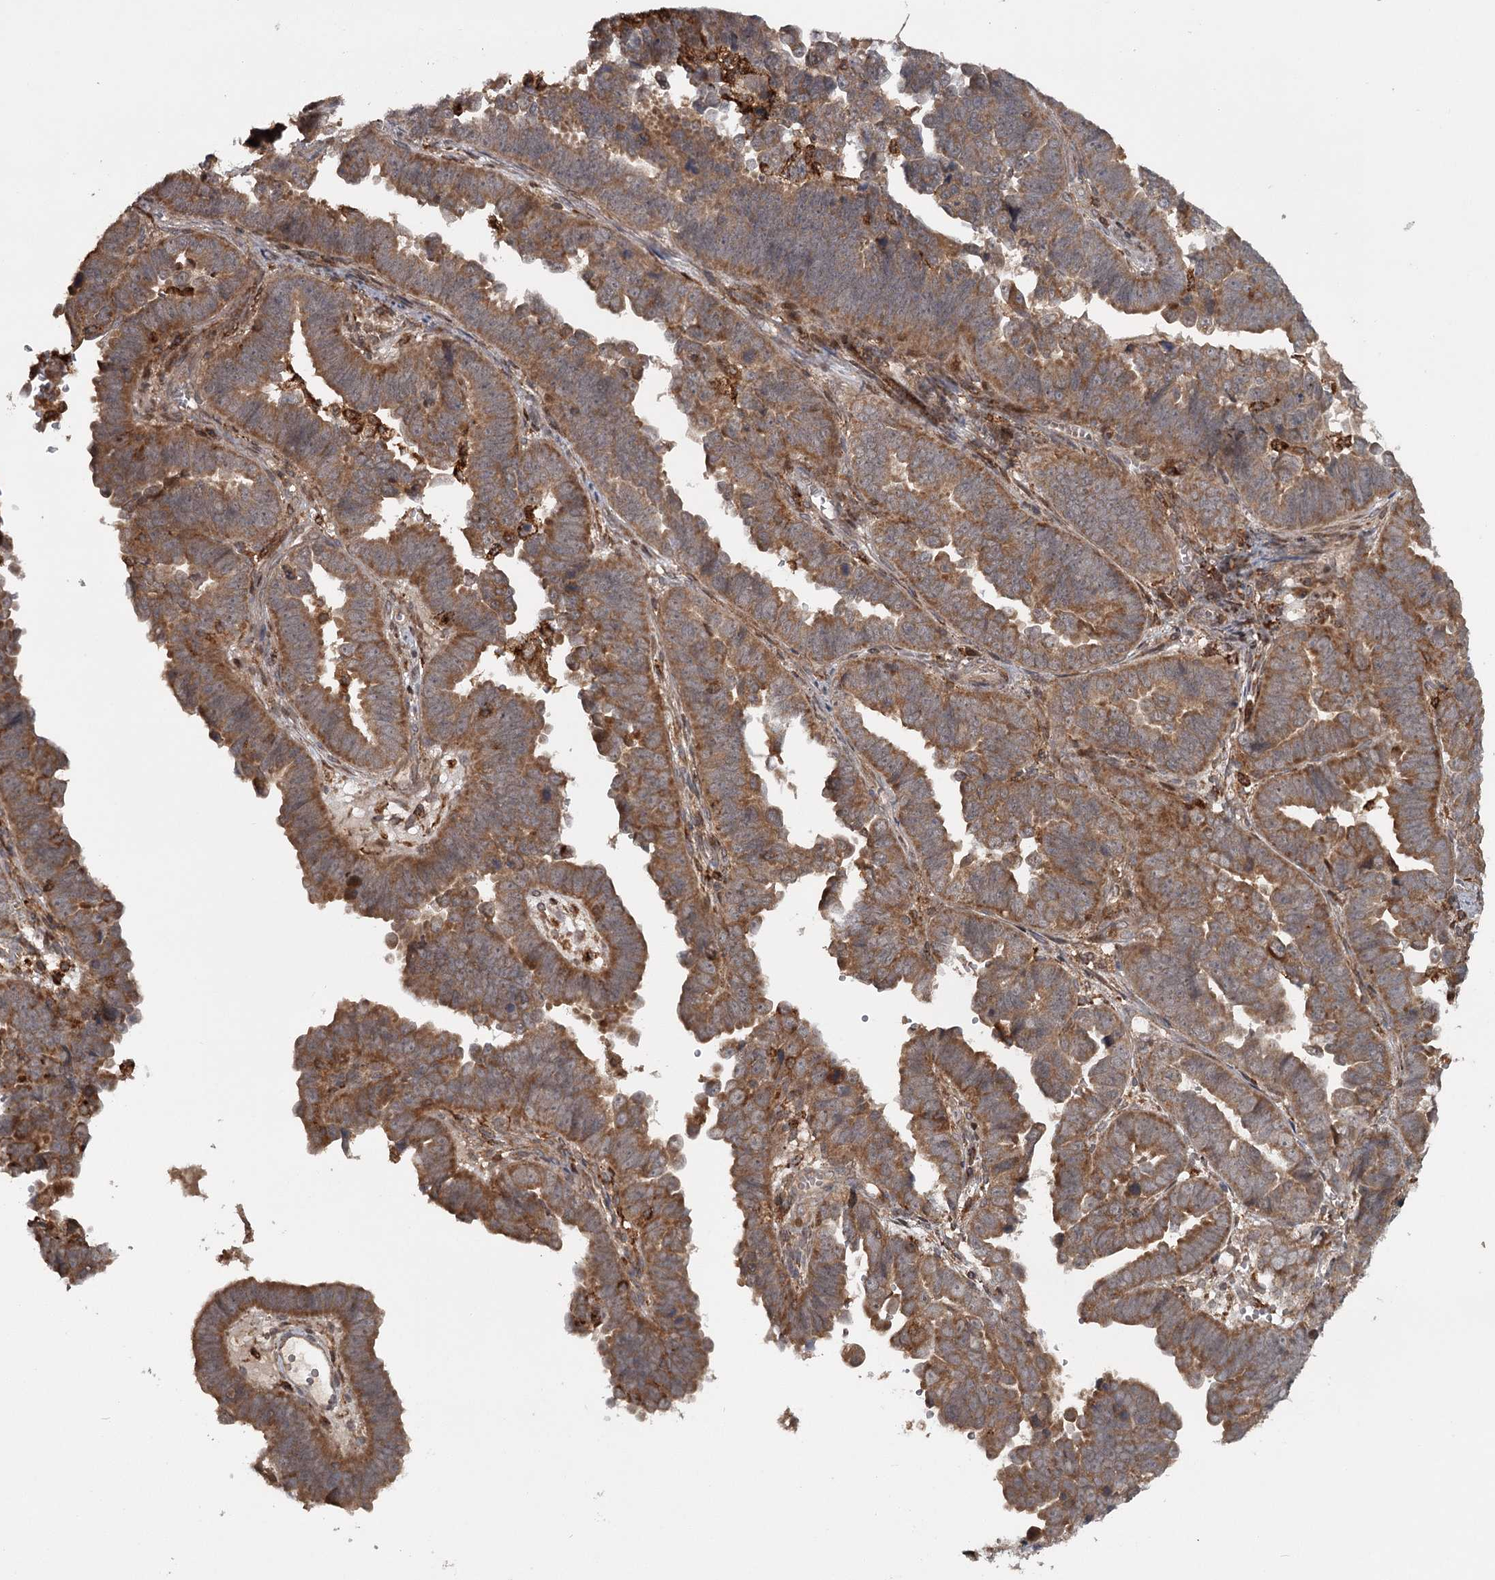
{"staining": {"intensity": "moderate", "quantity": ">75%", "location": "cytoplasmic/membranous"}, "tissue": "endometrial cancer", "cell_type": "Tumor cells", "image_type": "cancer", "snomed": [{"axis": "morphology", "description": "Adenocarcinoma, NOS"}, {"axis": "topography", "description": "Endometrium"}], "caption": "Endometrial cancer (adenocarcinoma) stained with a brown dye reveals moderate cytoplasmic/membranous positive expression in approximately >75% of tumor cells.", "gene": "FAXC", "patient": {"sex": "female", "age": 75}}